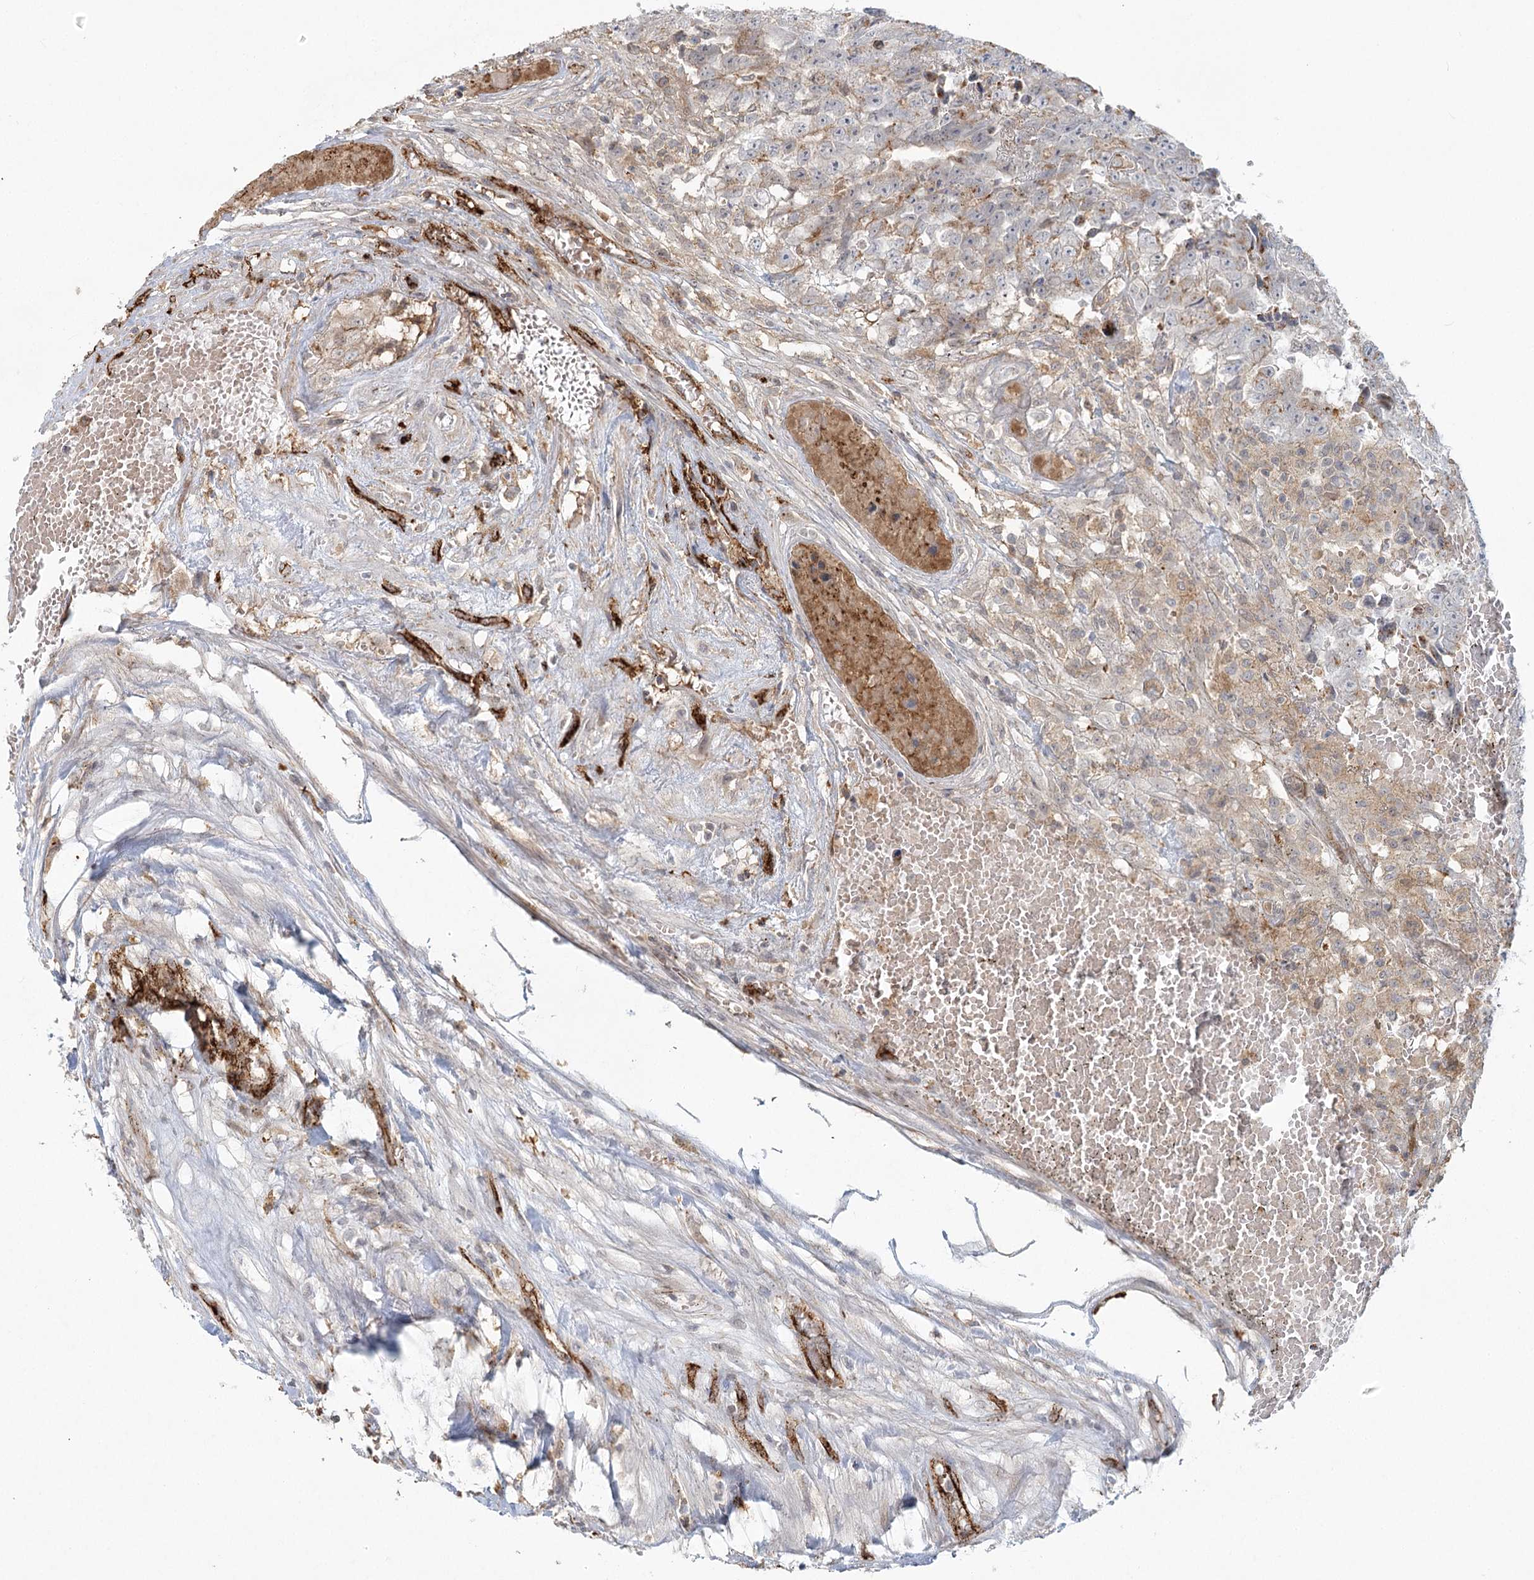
{"staining": {"intensity": "weak", "quantity": "<25%", "location": "cytoplasmic/membranous"}, "tissue": "testis cancer", "cell_type": "Tumor cells", "image_type": "cancer", "snomed": [{"axis": "morphology", "description": "Carcinoma, Embryonal, NOS"}, {"axis": "topography", "description": "Testis"}], "caption": "Tumor cells show no significant staining in testis embryonal carcinoma.", "gene": "KBTBD4", "patient": {"sex": "male", "age": 25}}